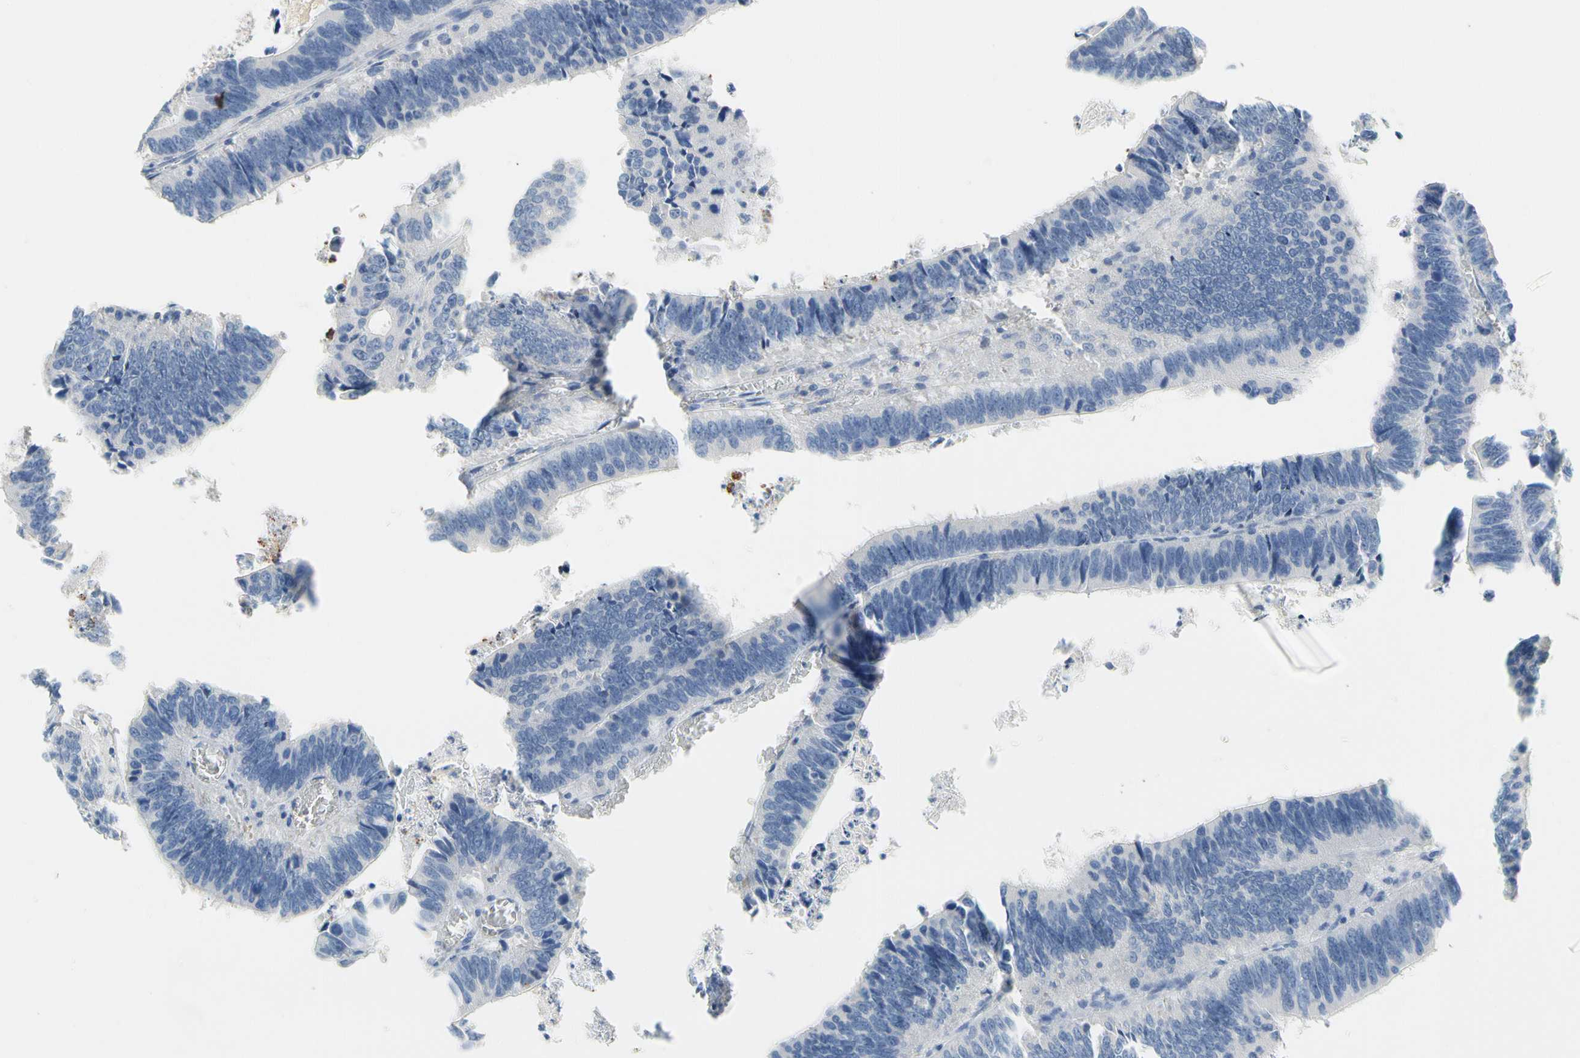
{"staining": {"intensity": "negative", "quantity": "none", "location": "none"}, "tissue": "colorectal cancer", "cell_type": "Tumor cells", "image_type": "cancer", "snomed": [{"axis": "morphology", "description": "Adenocarcinoma, NOS"}, {"axis": "topography", "description": "Colon"}], "caption": "High magnification brightfield microscopy of adenocarcinoma (colorectal) stained with DAB (3,3'-diaminobenzidine) (brown) and counterstained with hematoxylin (blue): tumor cells show no significant positivity.", "gene": "CCM2L", "patient": {"sex": "male", "age": 72}}